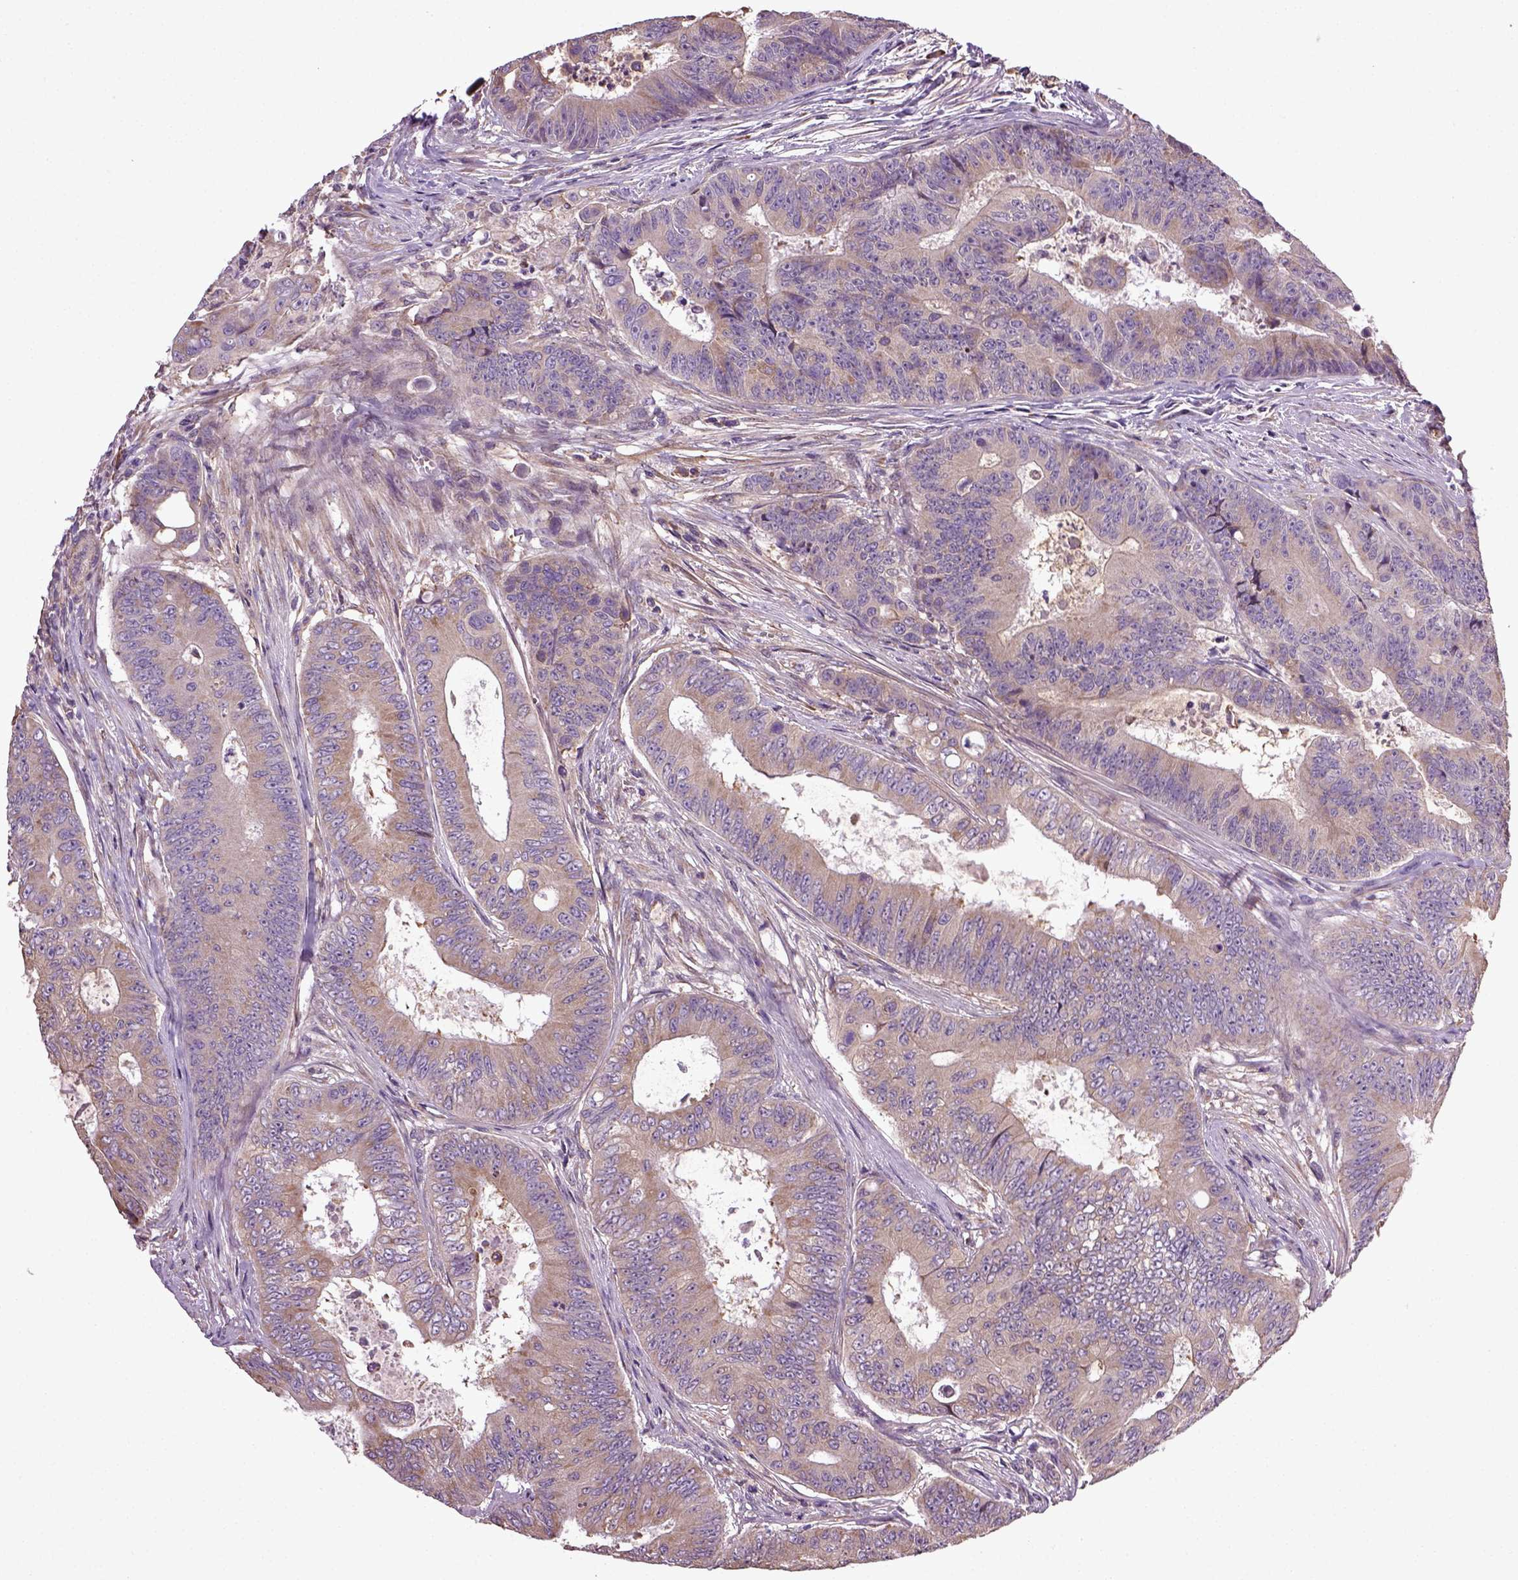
{"staining": {"intensity": "negative", "quantity": "none", "location": "none"}, "tissue": "colorectal cancer", "cell_type": "Tumor cells", "image_type": "cancer", "snomed": [{"axis": "morphology", "description": "Adenocarcinoma, NOS"}, {"axis": "topography", "description": "Colon"}], "caption": "High magnification brightfield microscopy of colorectal cancer (adenocarcinoma) stained with DAB (3,3'-diaminobenzidine) (brown) and counterstained with hematoxylin (blue): tumor cells show no significant expression.", "gene": "TPRG1", "patient": {"sex": "female", "age": 48}}